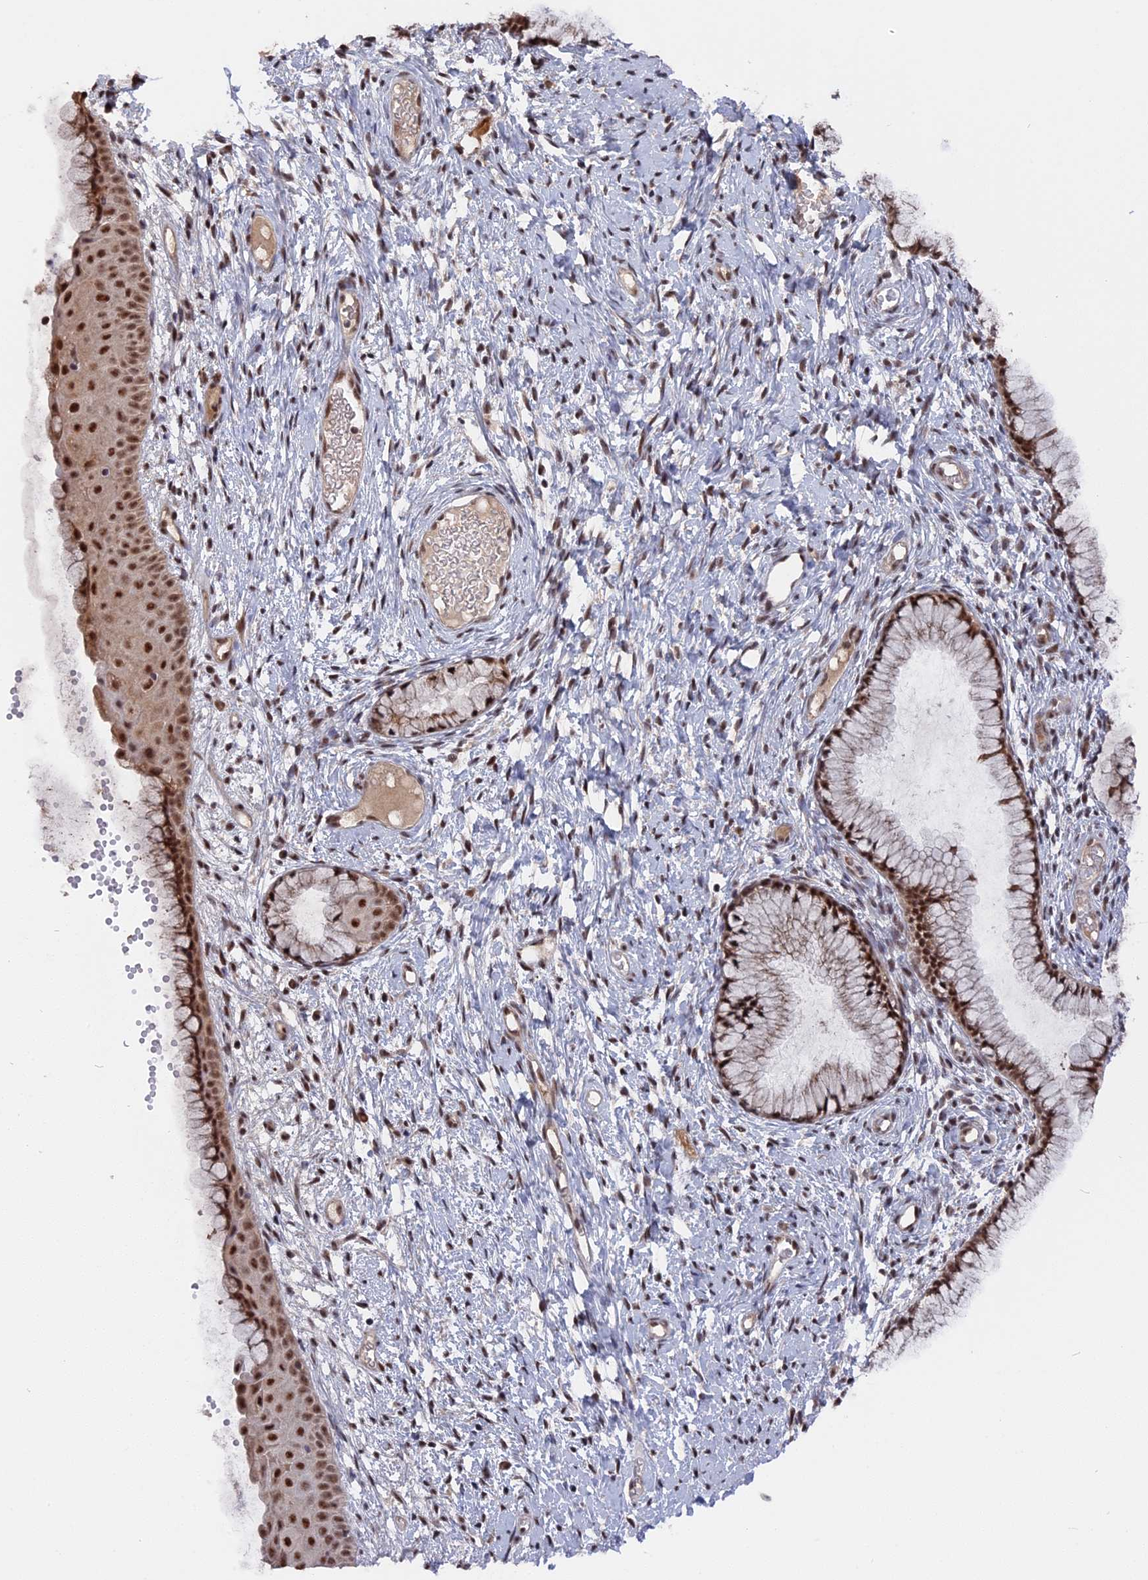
{"staining": {"intensity": "strong", "quantity": ">75%", "location": "nuclear"}, "tissue": "cervix", "cell_type": "Glandular cells", "image_type": "normal", "snomed": [{"axis": "morphology", "description": "Normal tissue, NOS"}, {"axis": "topography", "description": "Cervix"}], "caption": "Immunohistochemistry (IHC) histopathology image of unremarkable cervix: cervix stained using IHC reveals high levels of strong protein expression localized specifically in the nuclear of glandular cells, appearing as a nuclear brown color.", "gene": "SF3A2", "patient": {"sex": "female", "age": 42}}